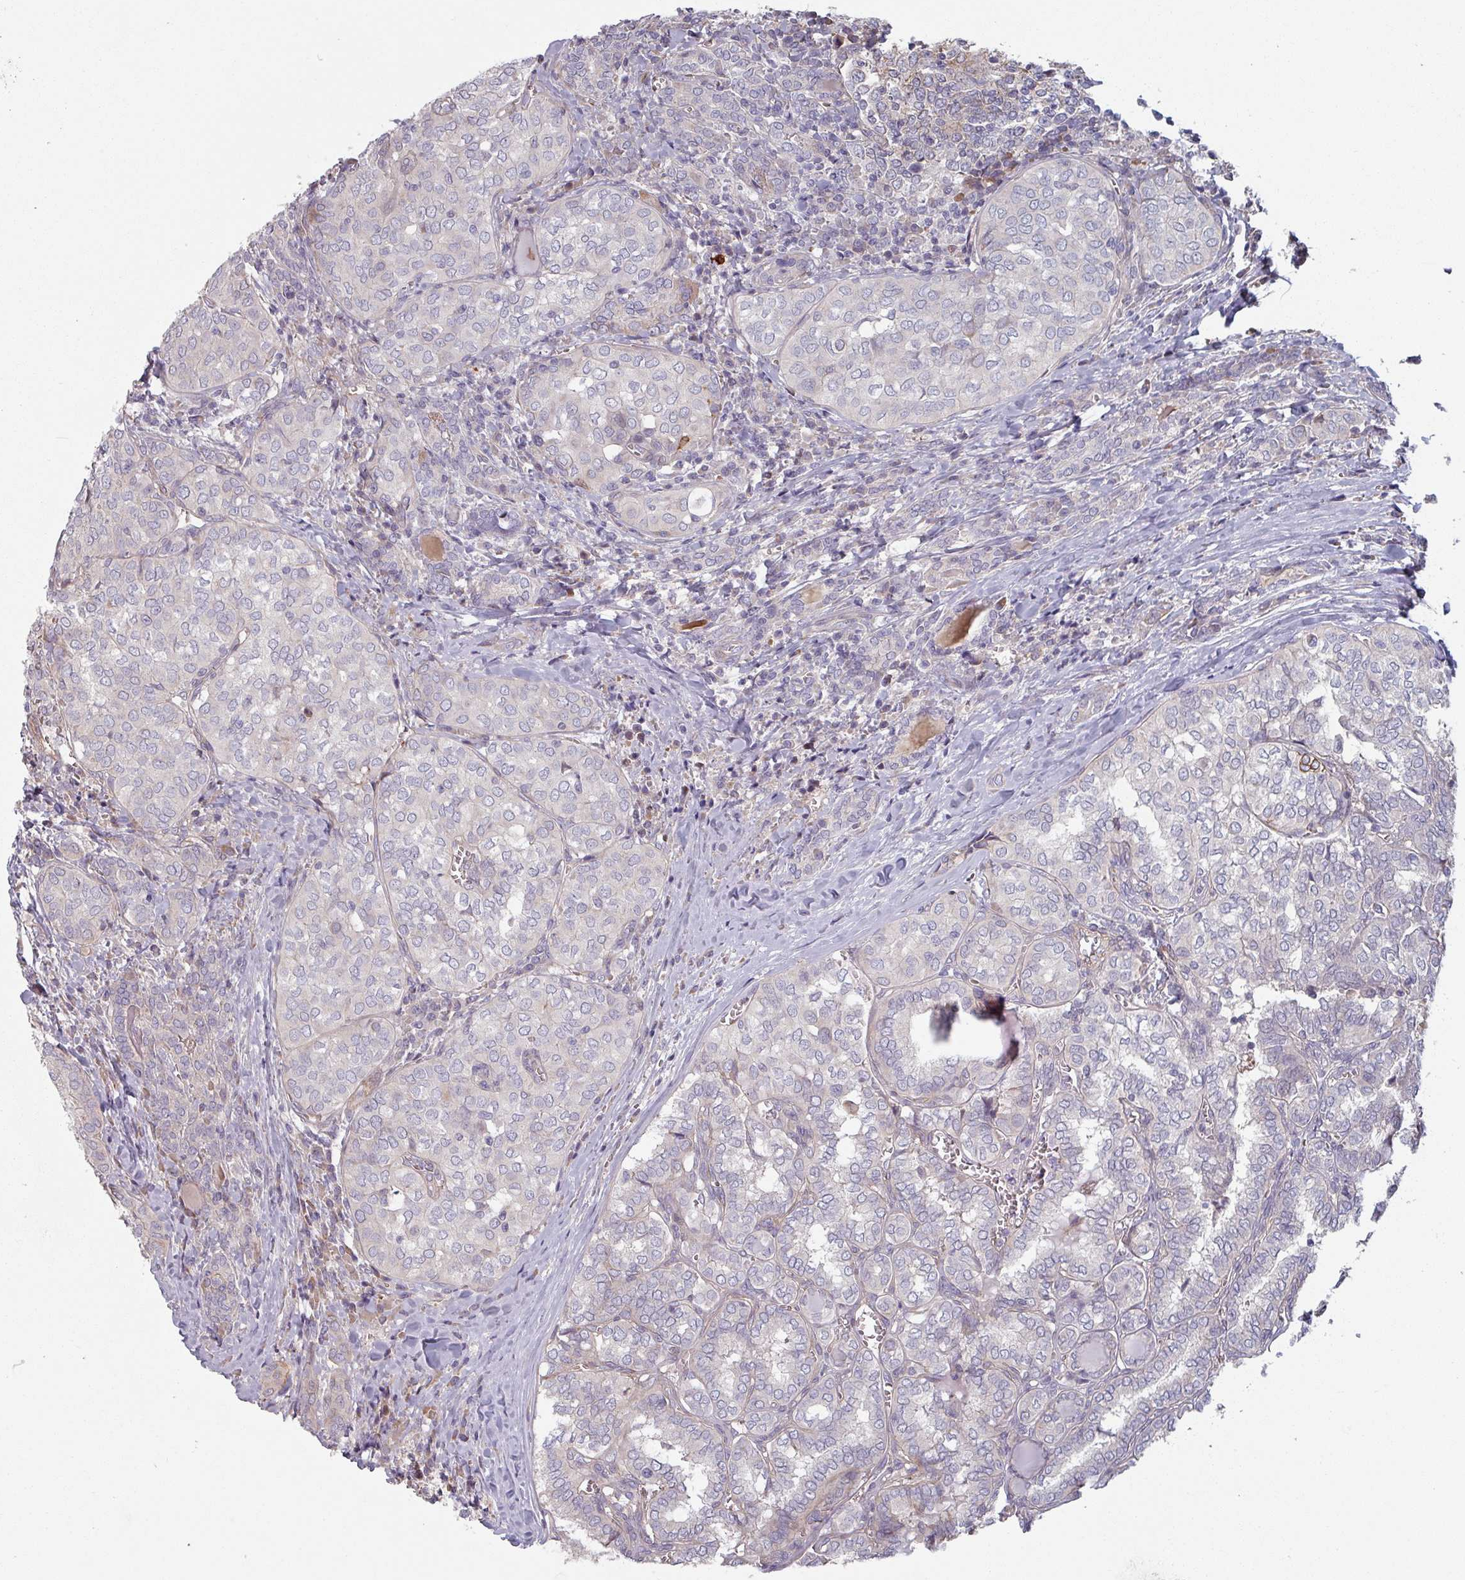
{"staining": {"intensity": "negative", "quantity": "none", "location": "none"}, "tissue": "thyroid cancer", "cell_type": "Tumor cells", "image_type": "cancer", "snomed": [{"axis": "morphology", "description": "Papillary adenocarcinoma, NOS"}, {"axis": "topography", "description": "Thyroid gland"}], "caption": "Tumor cells show no significant expression in thyroid cancer.", "gene": "C4BPB", "patient": {"sex": "female", "age": 30}}